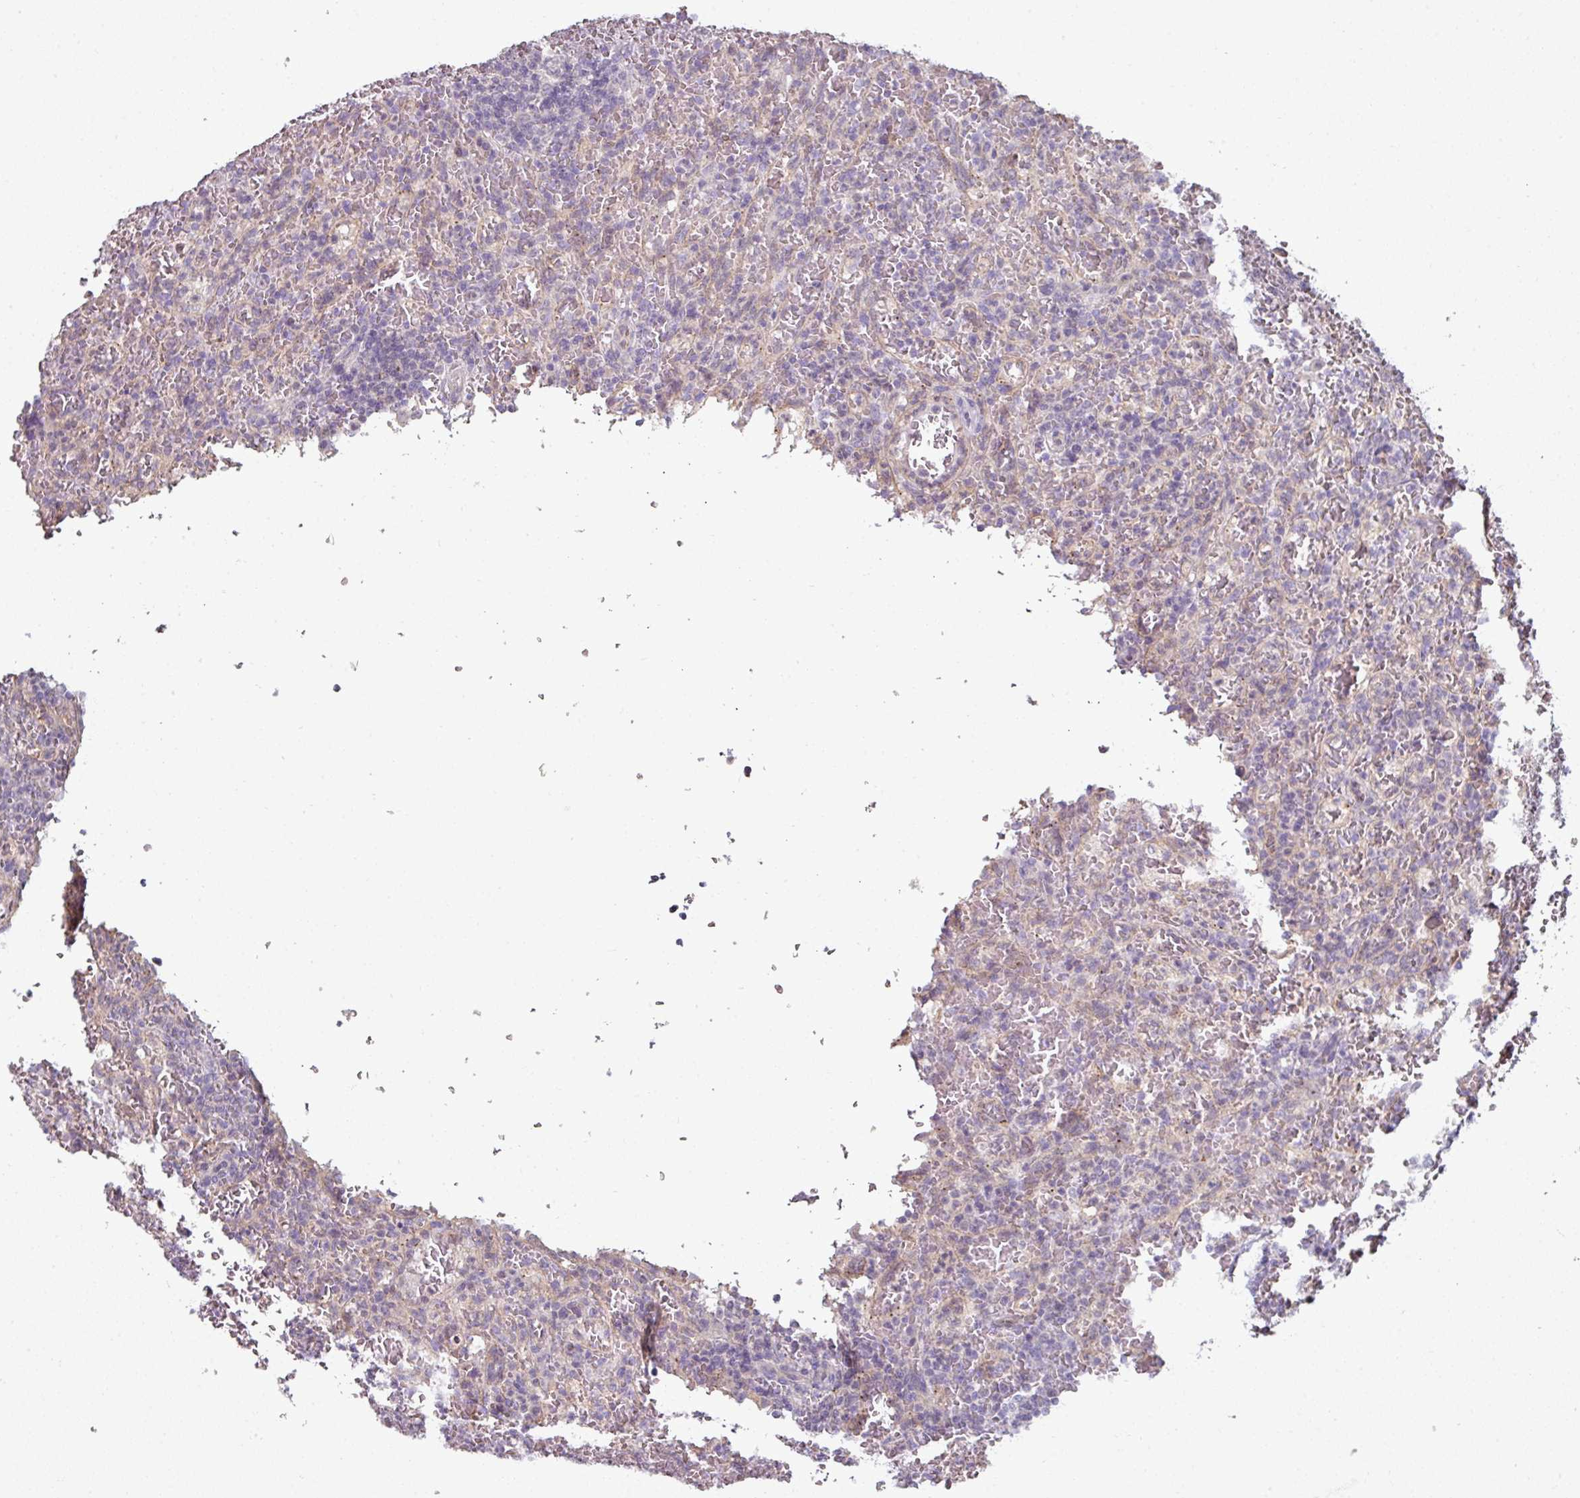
{"staining": {"intensity": "negative", "quantity": "none", "location": "none"}, "tissue": "lymphoma", "cell_type": "Tumor cells", "image_type": "cancer", "snomed": [{"axis": "morphology", "description": "Malignant lymphoma, non-Hodgkin's type, Low grade"}, {"axis": "topography", "description": "Spleen"}], "caption": "Immunohistochemistry photomicrograph of lymphoma stained for a protein (brown), which displays no staining in tumor cells.", "gene": "C19orf33", "patient": {"sex": "female", "age": 64}}